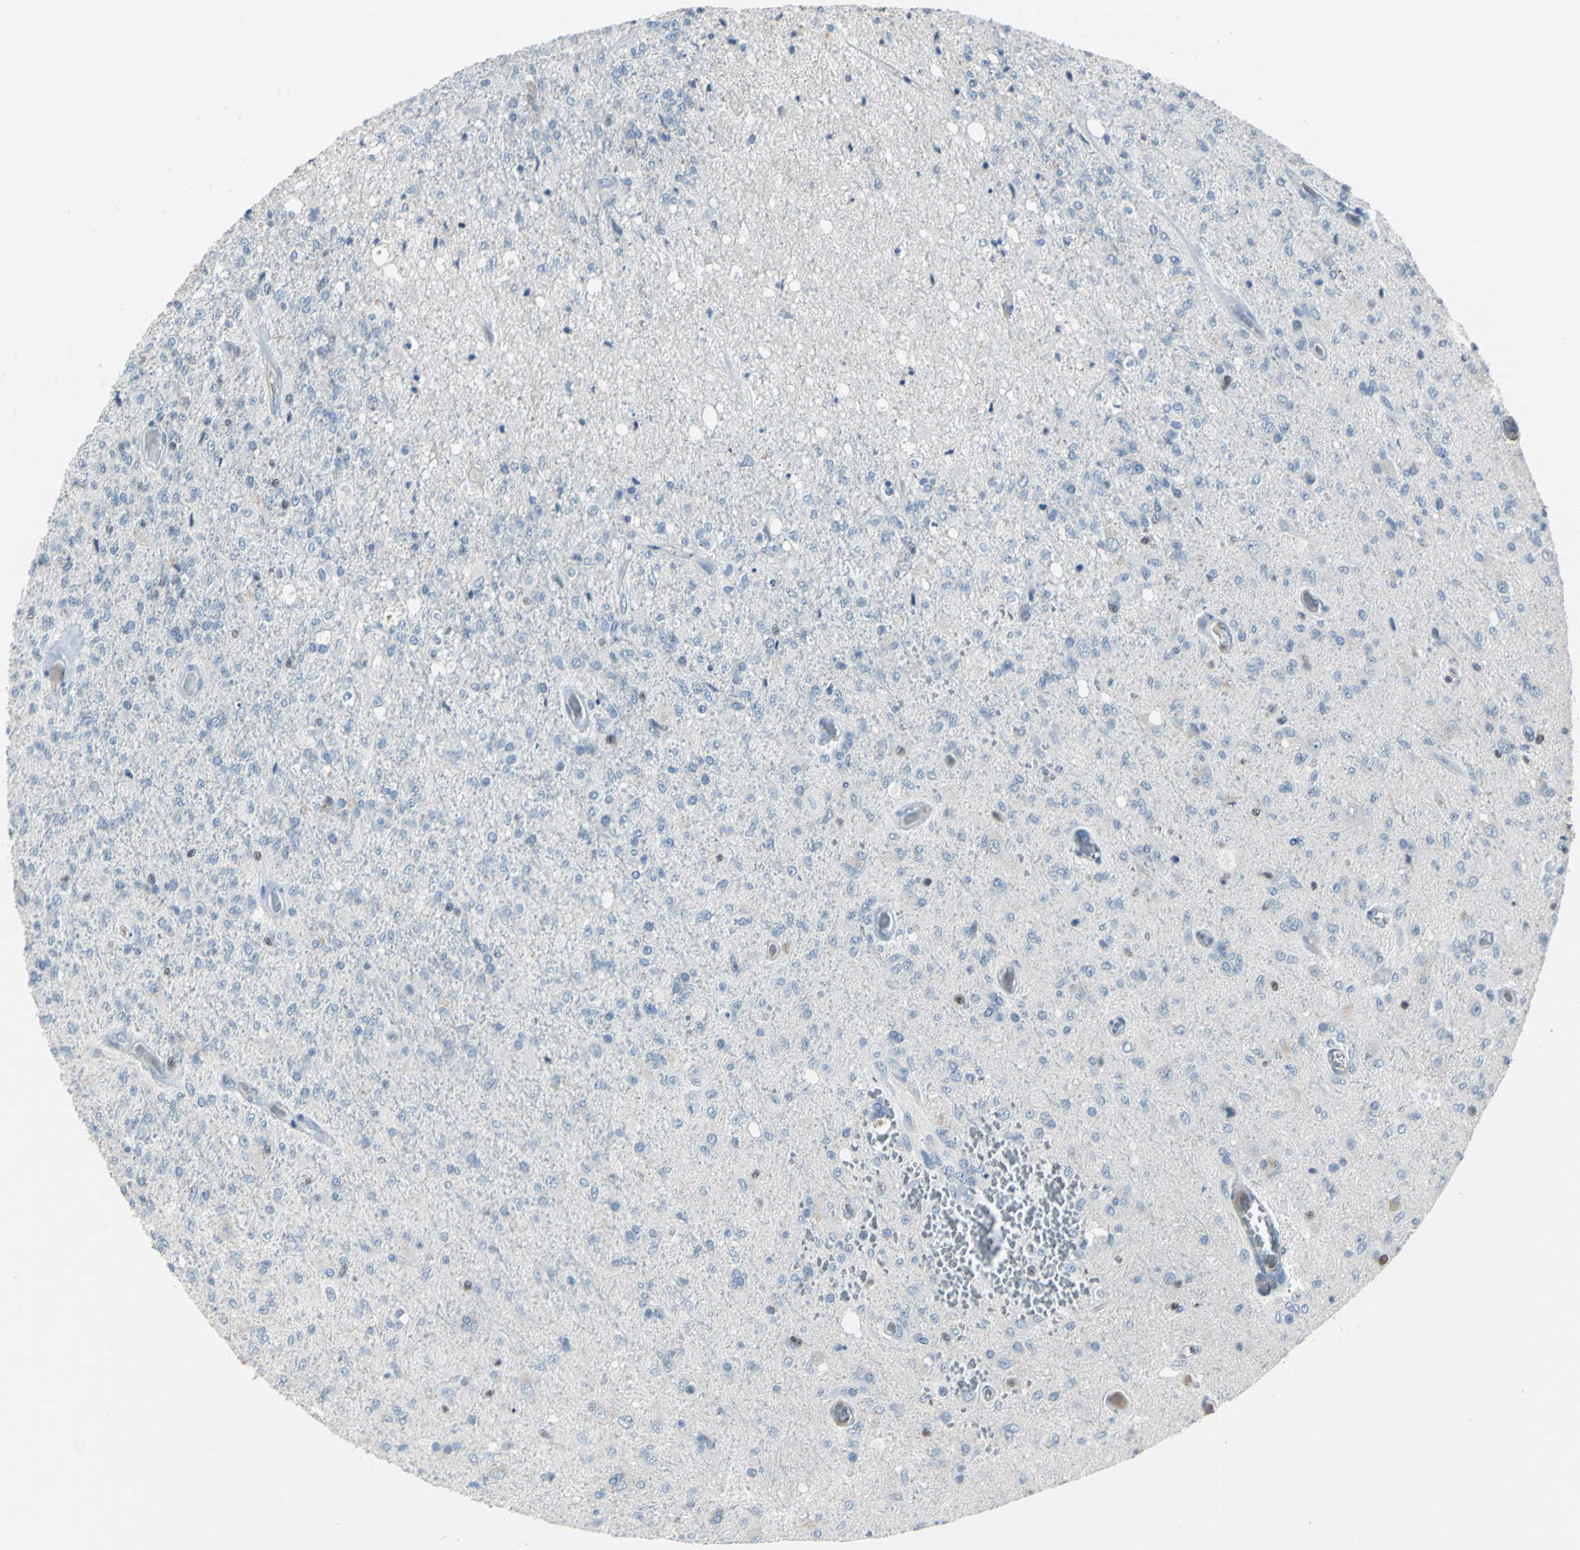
{"staining": {"intensity": "moderate", "quantity": "<25%", "location": "nuclear"}, "tissue": "glioma", "cell_type": "Tumor cells", "image_type": "cancer", "snomed": [{"axis": "morphology", "description": "Normal tissue, NOS"}, {"axis": "morphology", "description": "Glioma, malignant, High grade"}, {"axis": "topography", "description": "Cerebral cortex"}], "caption": "Glioma stained for a protein reveals moderate nuclear positivity in tumor cells.", "gene": "MCM4", "patient": {"sex": "male", "age": 77}}